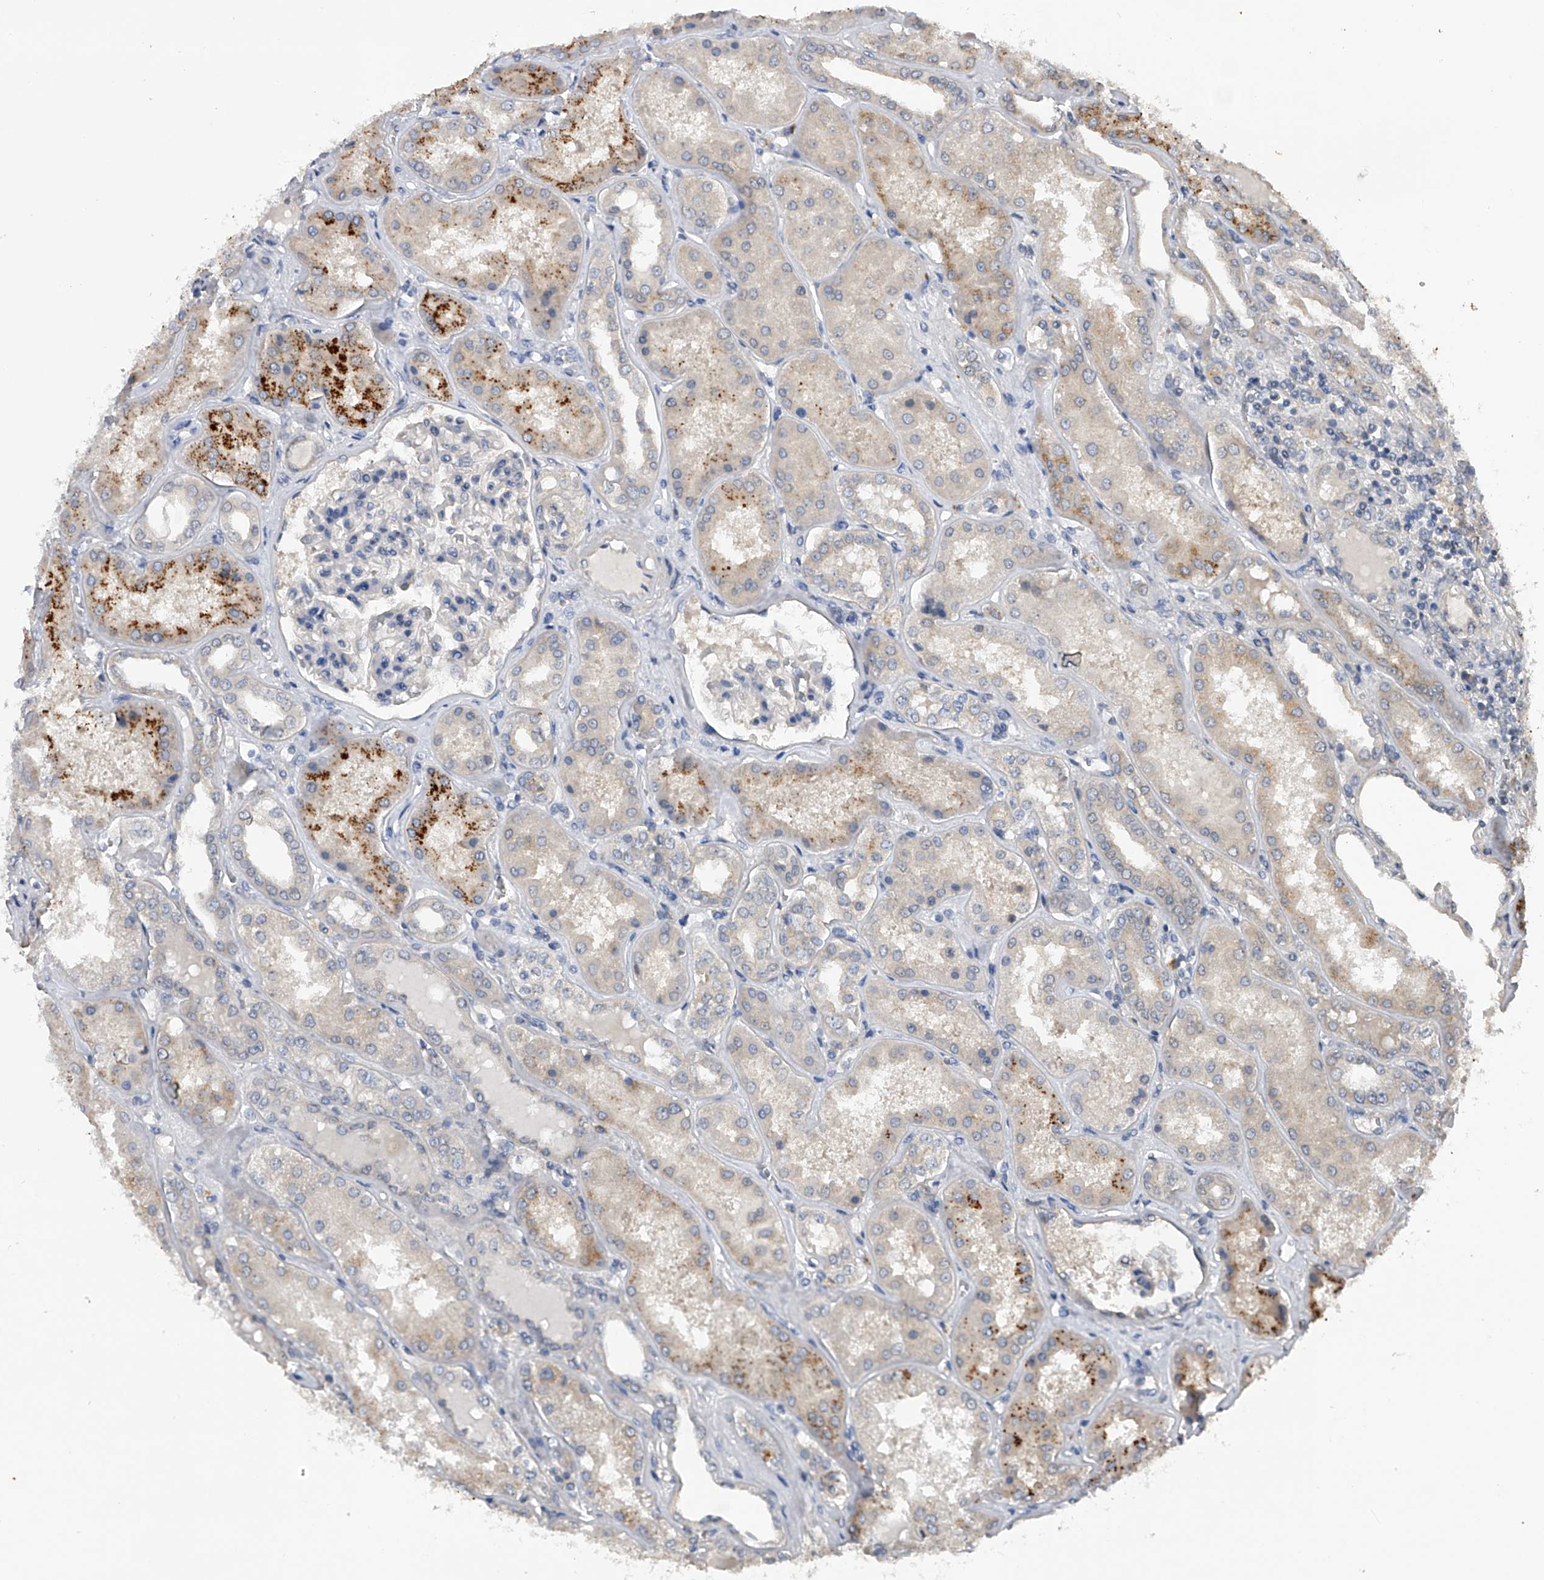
{"staining": {"intensity": "negative", "quantity": "none", "location": "none"}, "tissue": "kidney", "cell_type": "Cells in glomeruli", "image_type": "normal", "snomed": [{"axis": "morphology", "description": "Normal tissue, NOS"}, {"axis": "topography", "description": "Kidney"}], "caption": "Protein analysis of normal kidney displays no significant positivity in cells in glomeruli.", "gene": "CFAP298", "patient": {"sex": "female", "age": 56}}